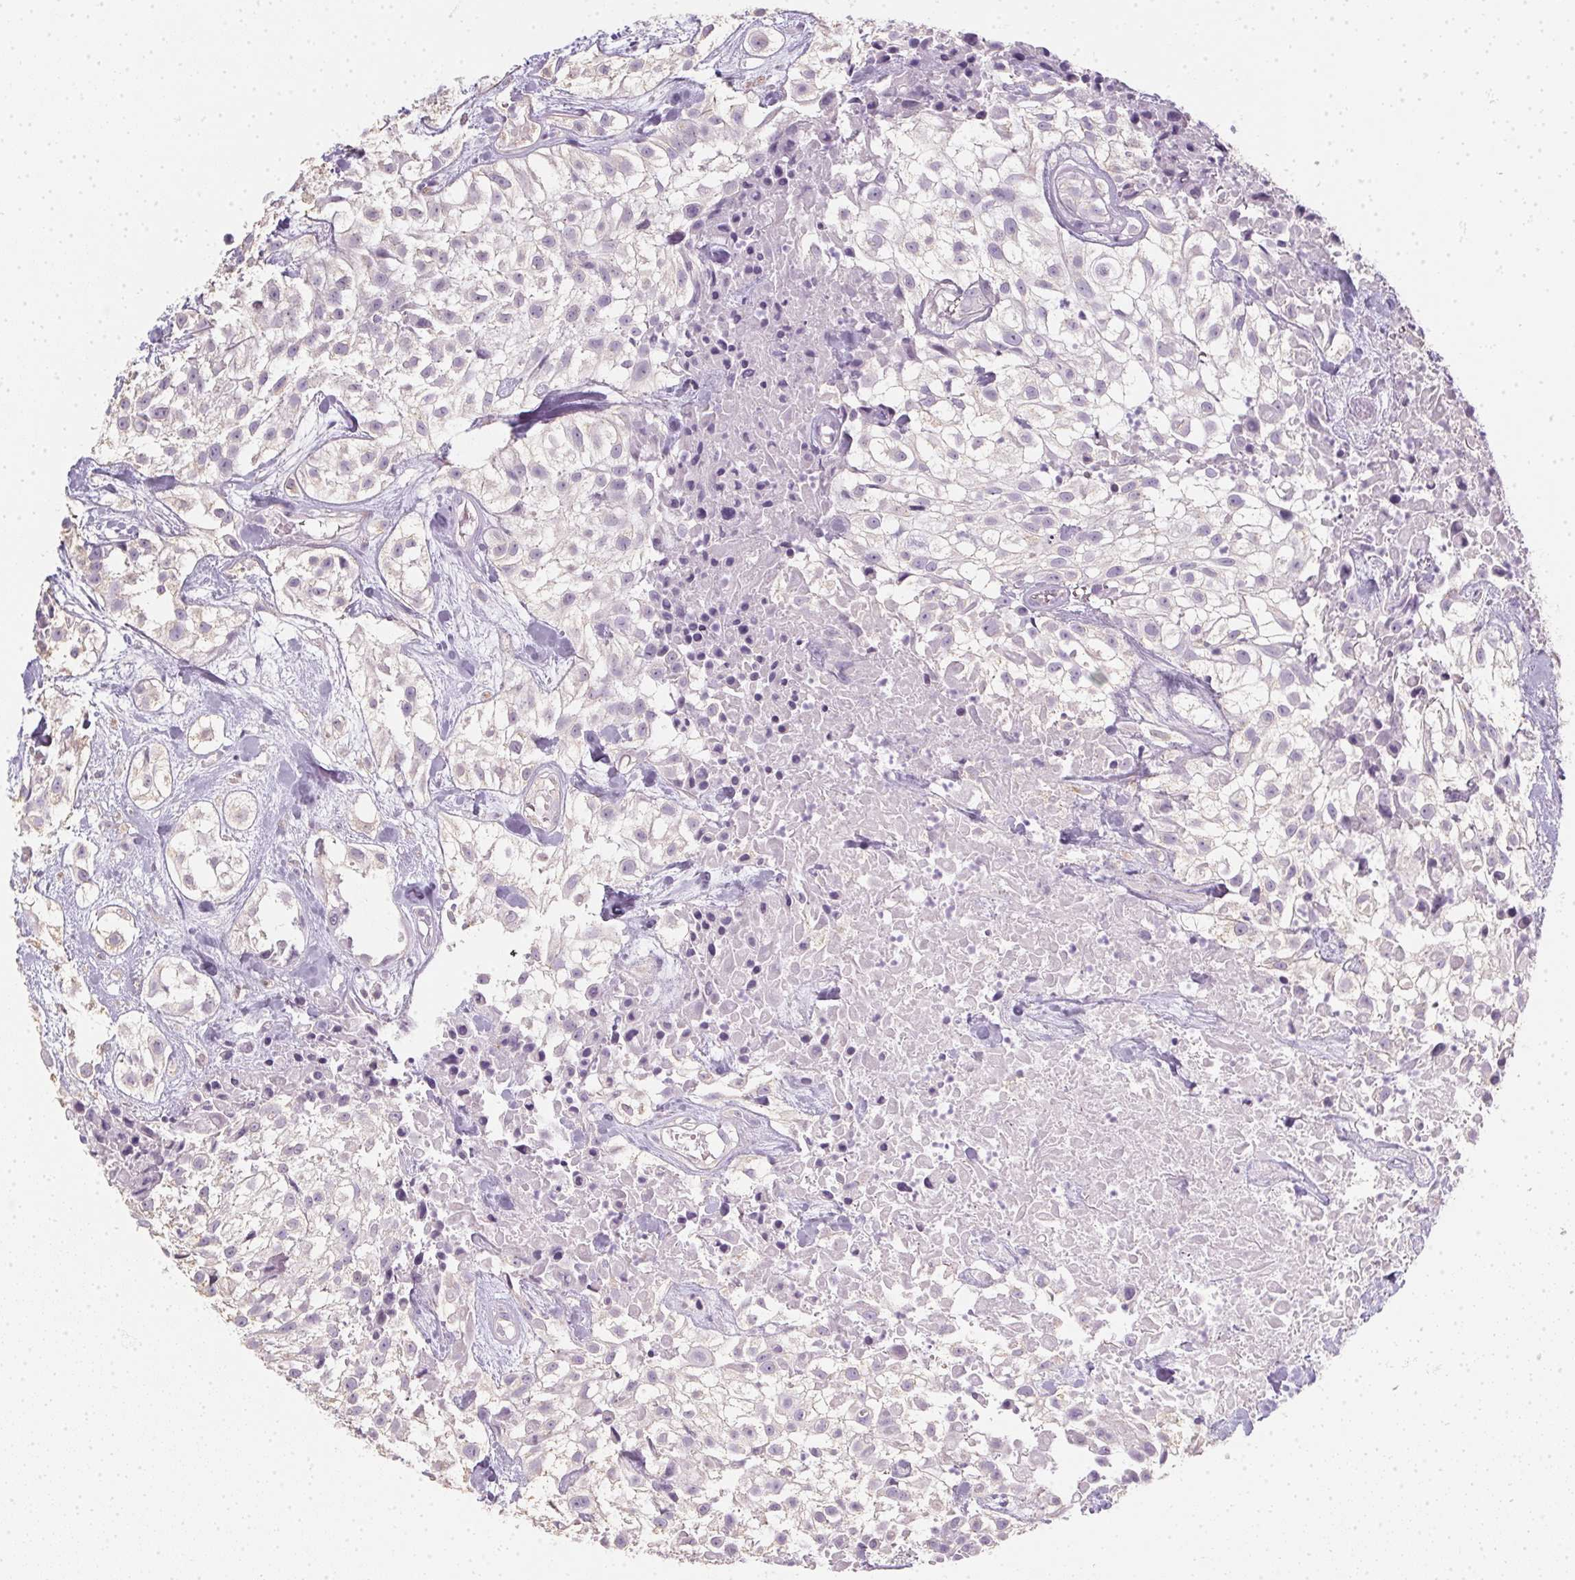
{"staining": {"intensity": "negative", "quantity": "none", "location": "none"}, "tissue": "urothelial cancer", "cell_type": "Tumor cells", "image_type": "cancer", "snomed": [{"axis": "morphology", "description": "Urothelial carcinoma, High grade"}, {"axis": "topography", "description": "Urinary bladder"}], "caption": "The histopathology image reveals no significant expression in tumor cells of urothelial cancer.", "gene": "TMEM72", "patient": {"sex": "male", "age": 56}}